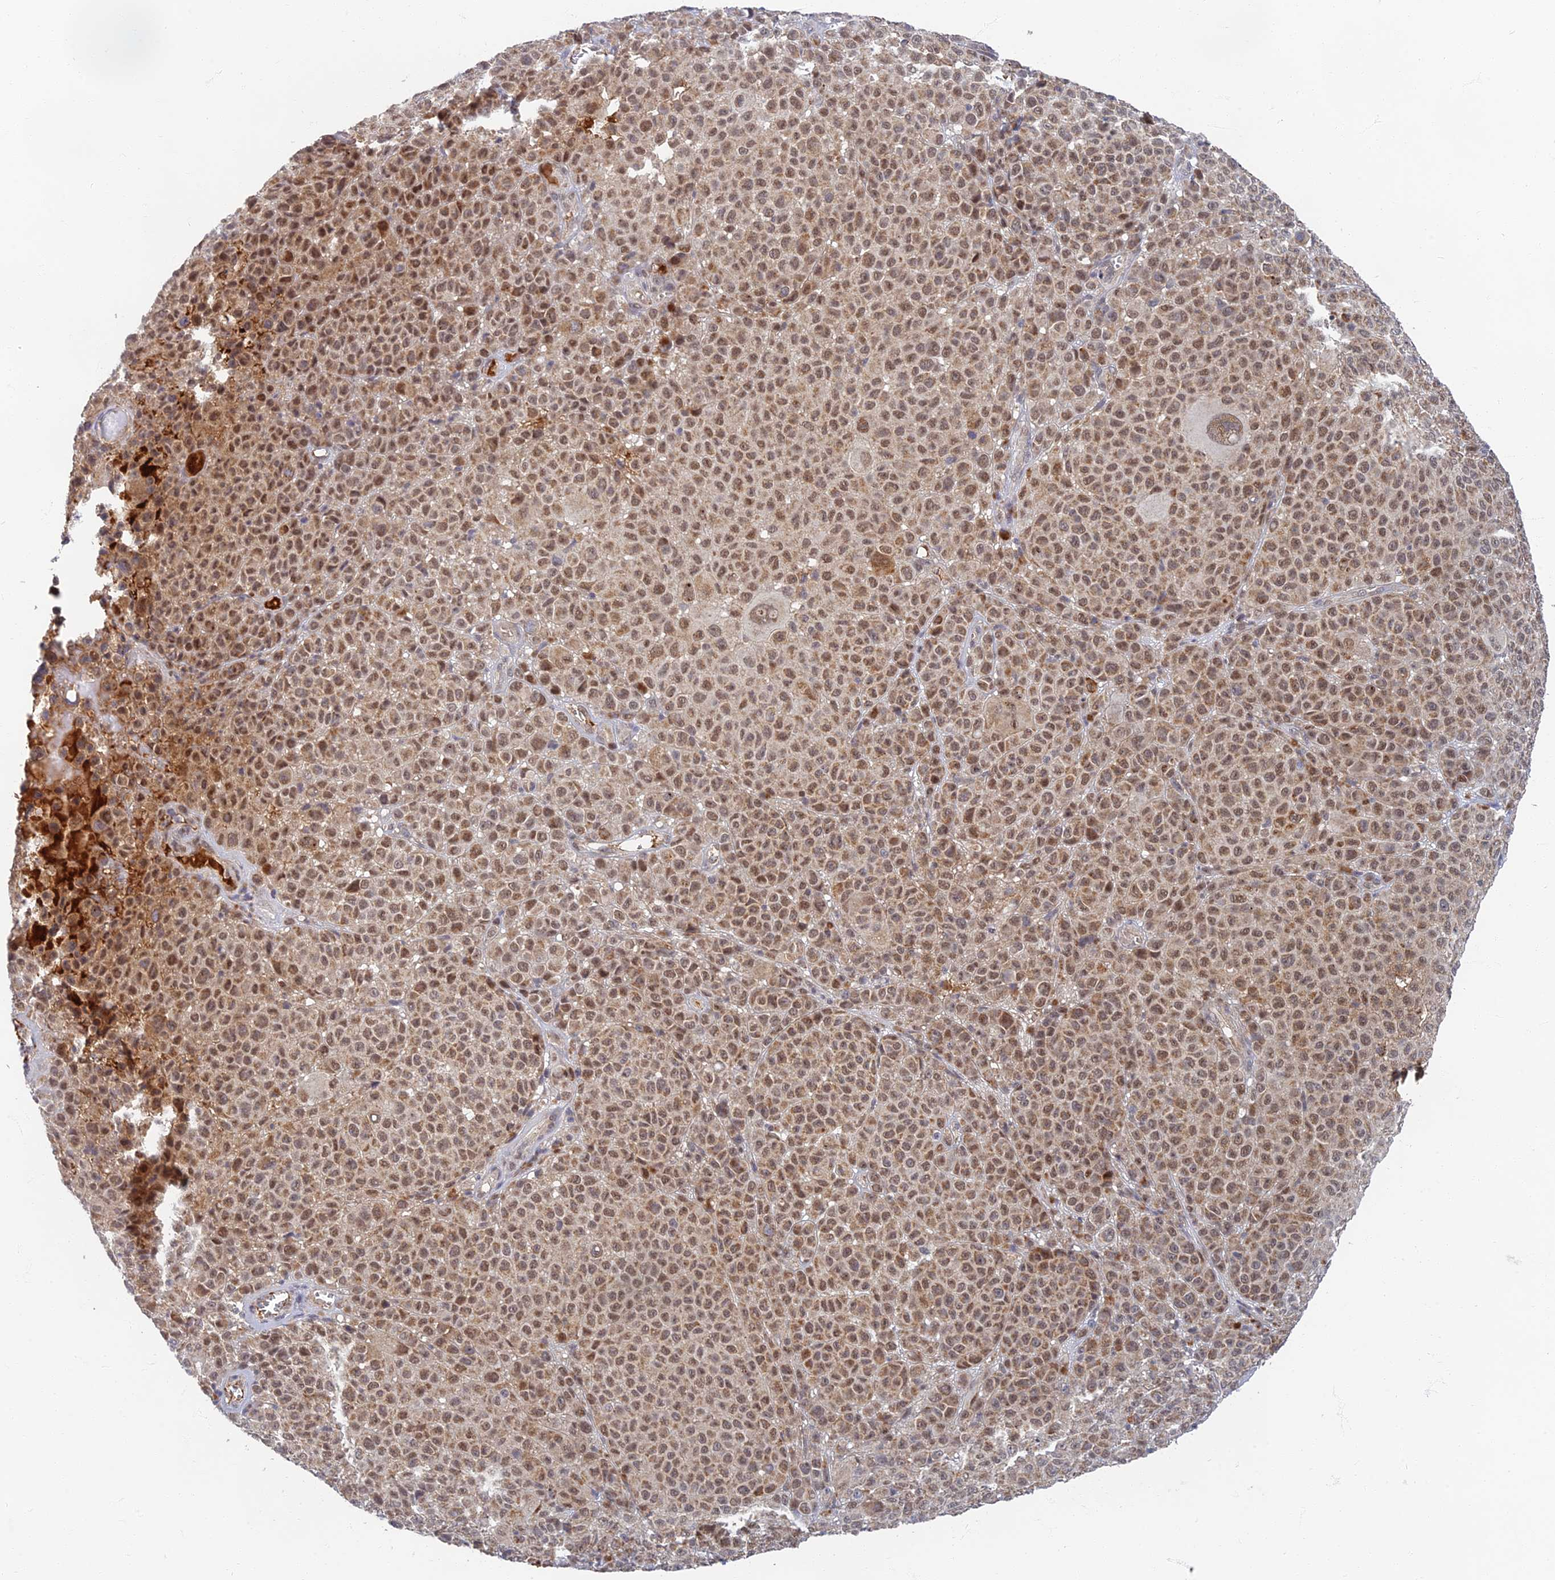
{"staining": {"intensity": "moderate", "quantity": ">75%", "location": "cytoplasmic/membranous"}, "tissue": "melanoma", "cell_type": "Tumor cells", "image_type": "cancer", "snomed": [{"axis": "morphology", "description": "Malignant melanoma, NOS"}, {"axis": "topography", "description": "Skin"}], "caption": "Human malignant melanoma stained for a protein (brown) reveals moderate cytoplasmic/membranous positive positivity in approximately >75% of tumor cells.", "gene": "EARS2", "patient": {"sex": "female", "age": 94}}